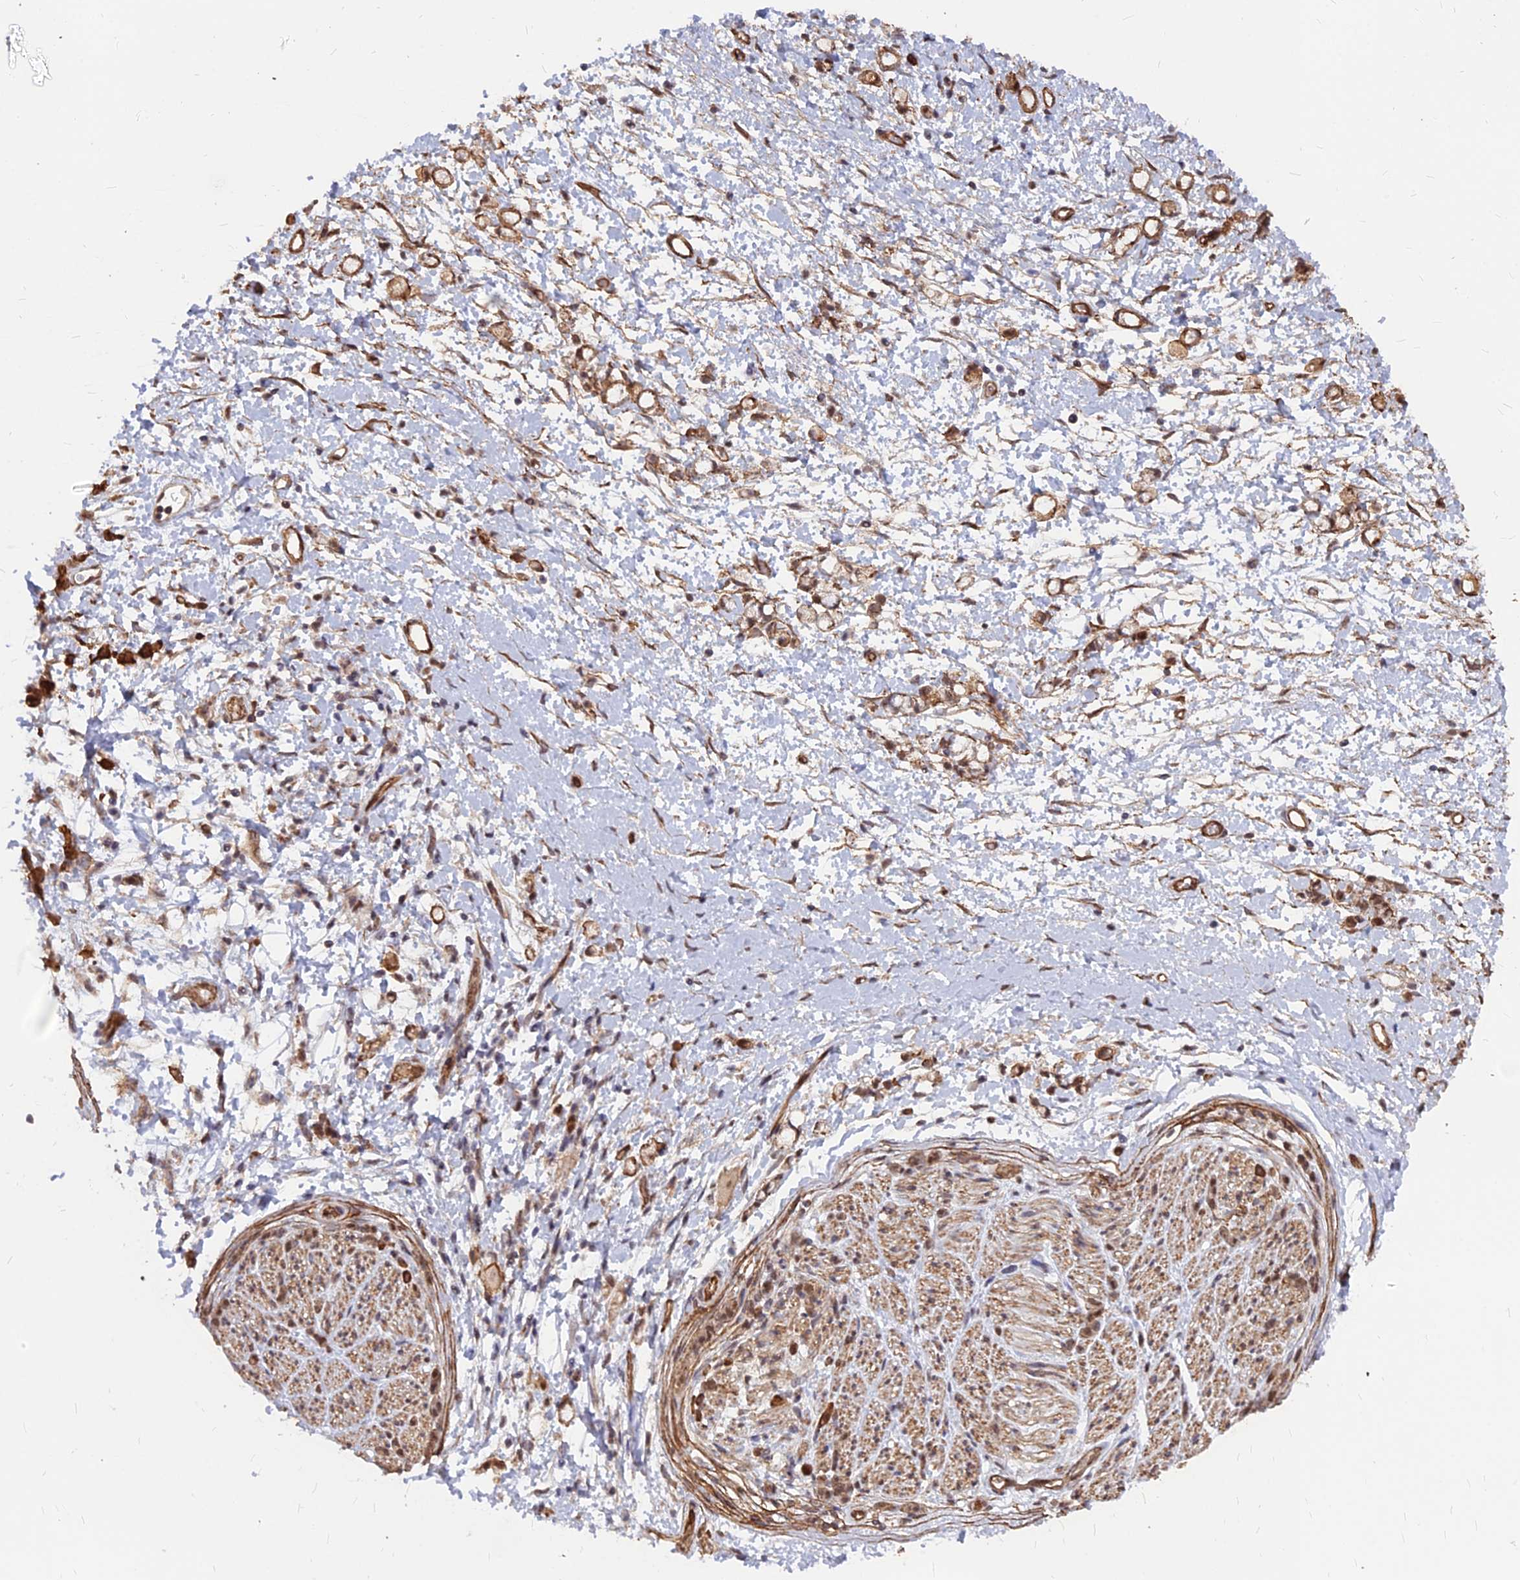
{"staining": {"intensity": "moderate", "quantity": ">75%", "location": "cytoplasmic/membranous"}, "tissue": "stomach cancer", "cell_type": "Tumor cells", "image_type": "cancer", "snomed": [{"axis": "morphology", "description": "Adenocarcinoma, NOS"}, {"axis": "topography", "description": "Stomach"}], "caption": "Stomach cancer (adenocarcinoma) stained with a protein marker shows moderate staining in tumor cells.", "gene": "YJU2", "patient": {"sex": "female", "age": 60}}